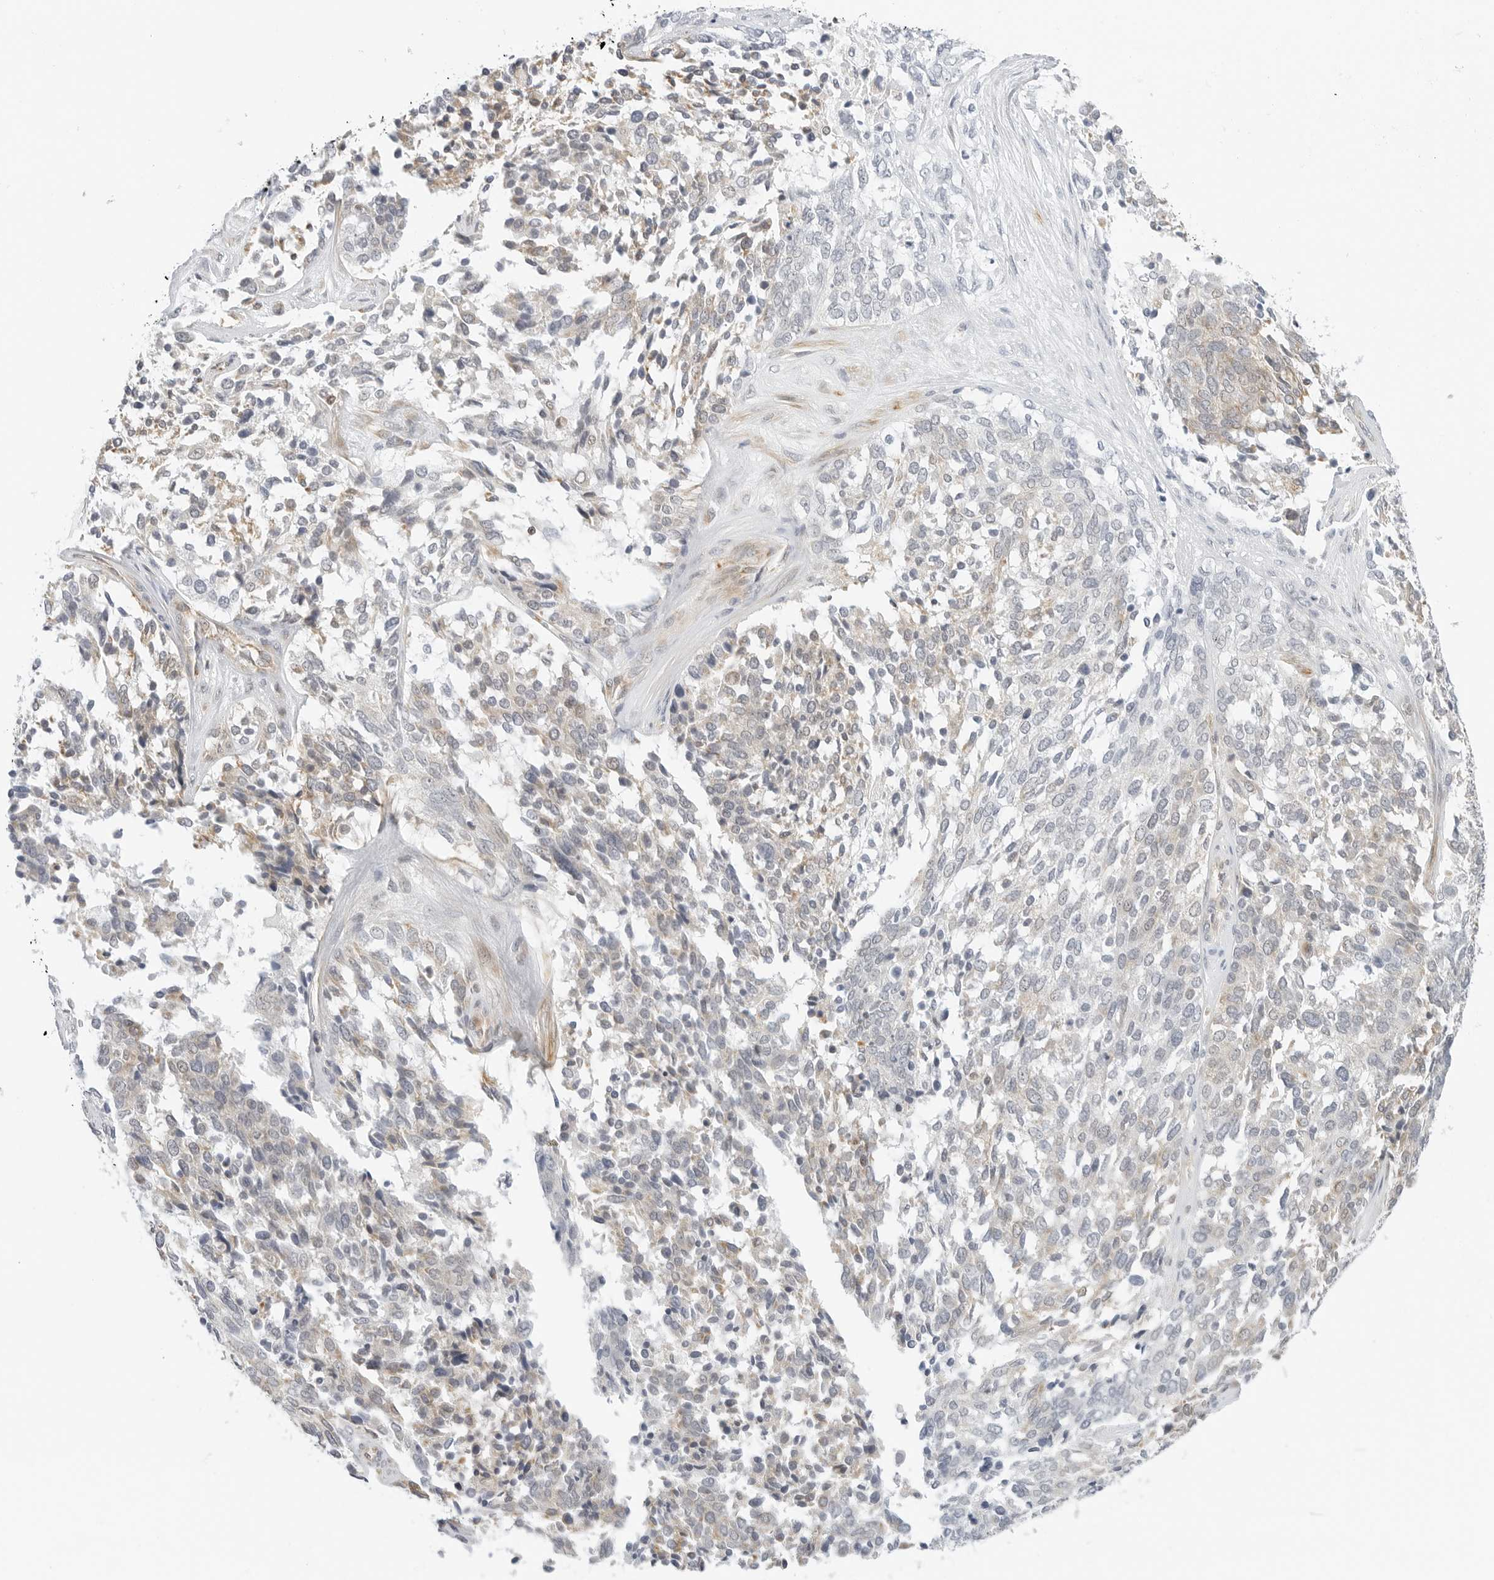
{"staining": {"intensity": "weak", "quantity": "<25%", "location": "cytoplasmic/membranous"}, "tissue": "ovarian cancer", "cell_type": "Tumor cells", "image_type": "cancer", "snomed": [{"axis": "morphology", "description": "Cystadenocarcinoma, serous, NOS"}, {"axis": "topography", "description": "Ovary"}], "caption": "Protein analysis of ovarian serous cystadenocarcinoma displays no significant positivity in tumor cells.", "gene": "GORAB", "patient": {"sex": "female", "age": 44}}